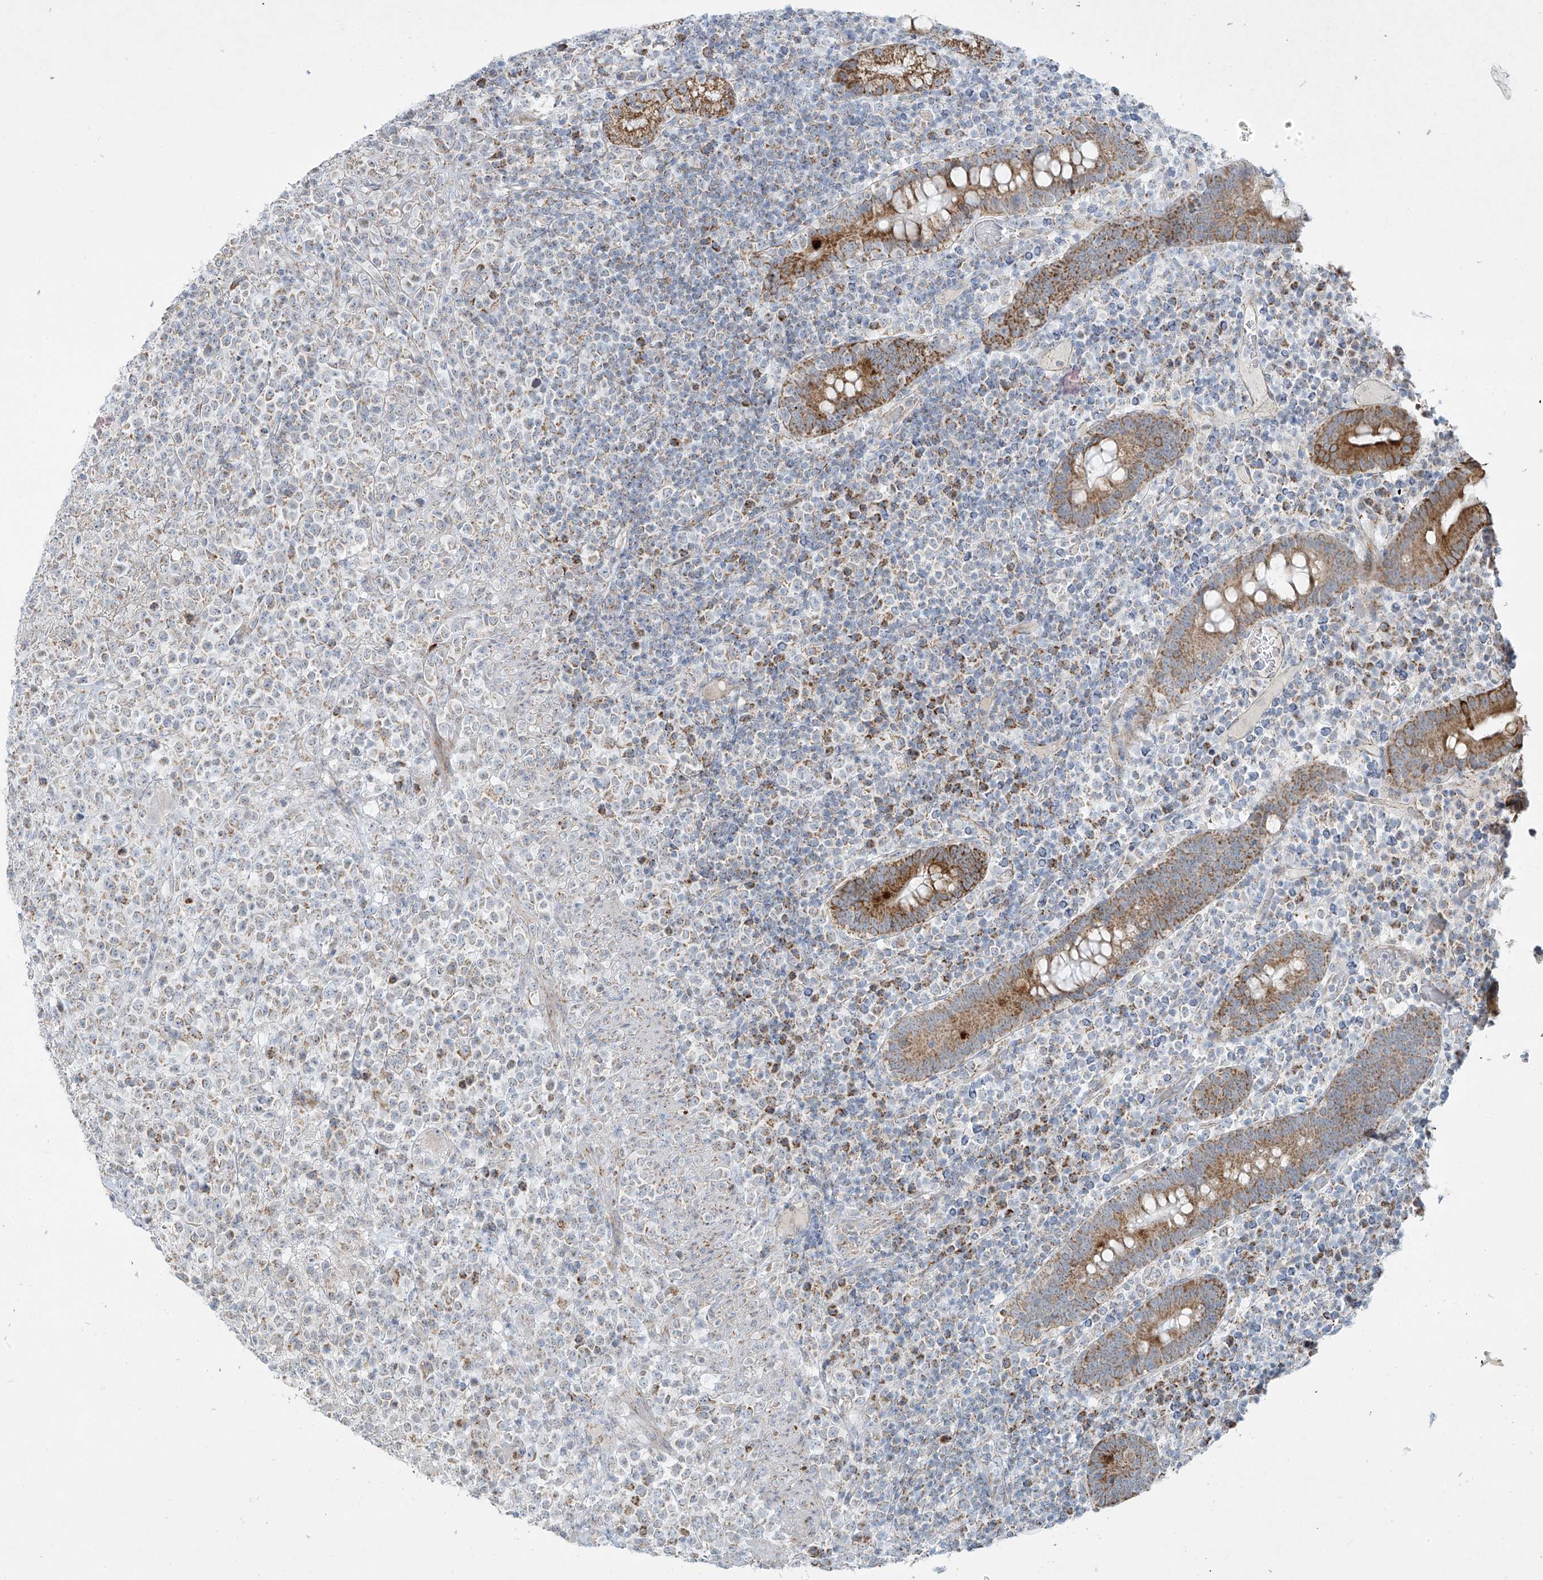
{"staining": {"intensity": "weak", "quantity": "25%-75%", "location": "cytoplasmic/membranous"}, "tissue": "lymphoma", "cell_type": "Tumor cells", "image_type": "cancer", "snomed": [{"axis": "morphology", "description": "Malignant lymphoma, non-Hodgkin's type, High grade"}, {"axis": "topography", "description": "Colon"}], "caption": "Immunohistochemistry micrograph of neoplastic tissue: lymphoma stained using immunohistochemistry (IHC) shows low levels of weak protein expression localized specifically in the cytoplasmic/membranous of tumor cells, appearing as a cytoplasmic/membranous brown color.", "gene": "SMDT1", "patient": {"sex": "female", "age": 53}}